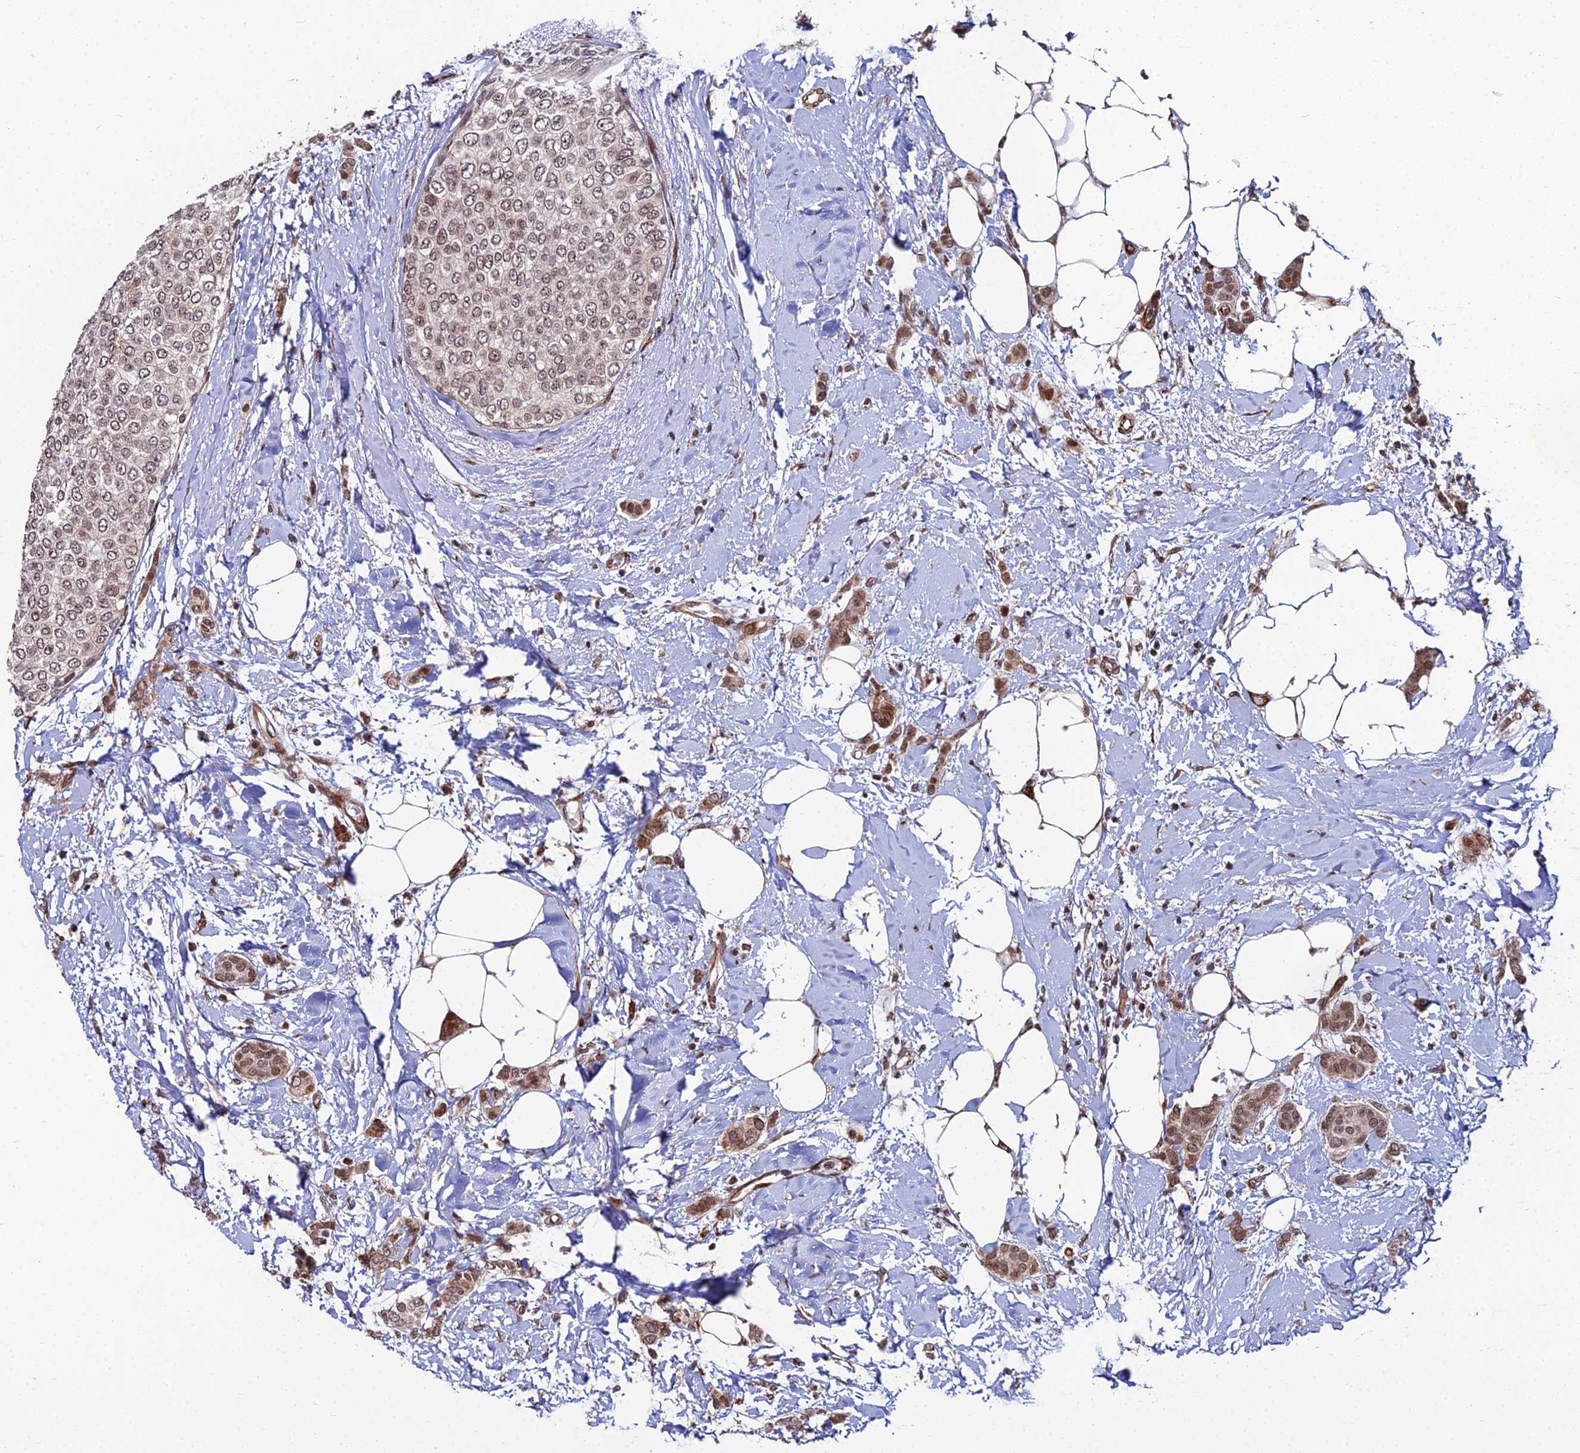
{"staining": {"intensity": "moderate", "quantity": ">75%", "location": "nuclear"}, "tissue": "breast cancer", "cell_type": "Tumor cells", "image_type": "cancer", "snomed": [{"axis": "morphology", "description": "Duct carcinoma"}, {"axis": "topography", "description": "Breast"}], "caption": "Breast invasive ductal carcinoma tissue displays moderate nuclear expression in about >75% of tumor cells, visualized by immunohistochemistry. The protein of interest is stained brown, and the nuclei are stained in blue (DAB IHC with brightfield microscopy, high magnification).", "gene": "ZNF668", "patient": {"sex": "female", "age": 72}}